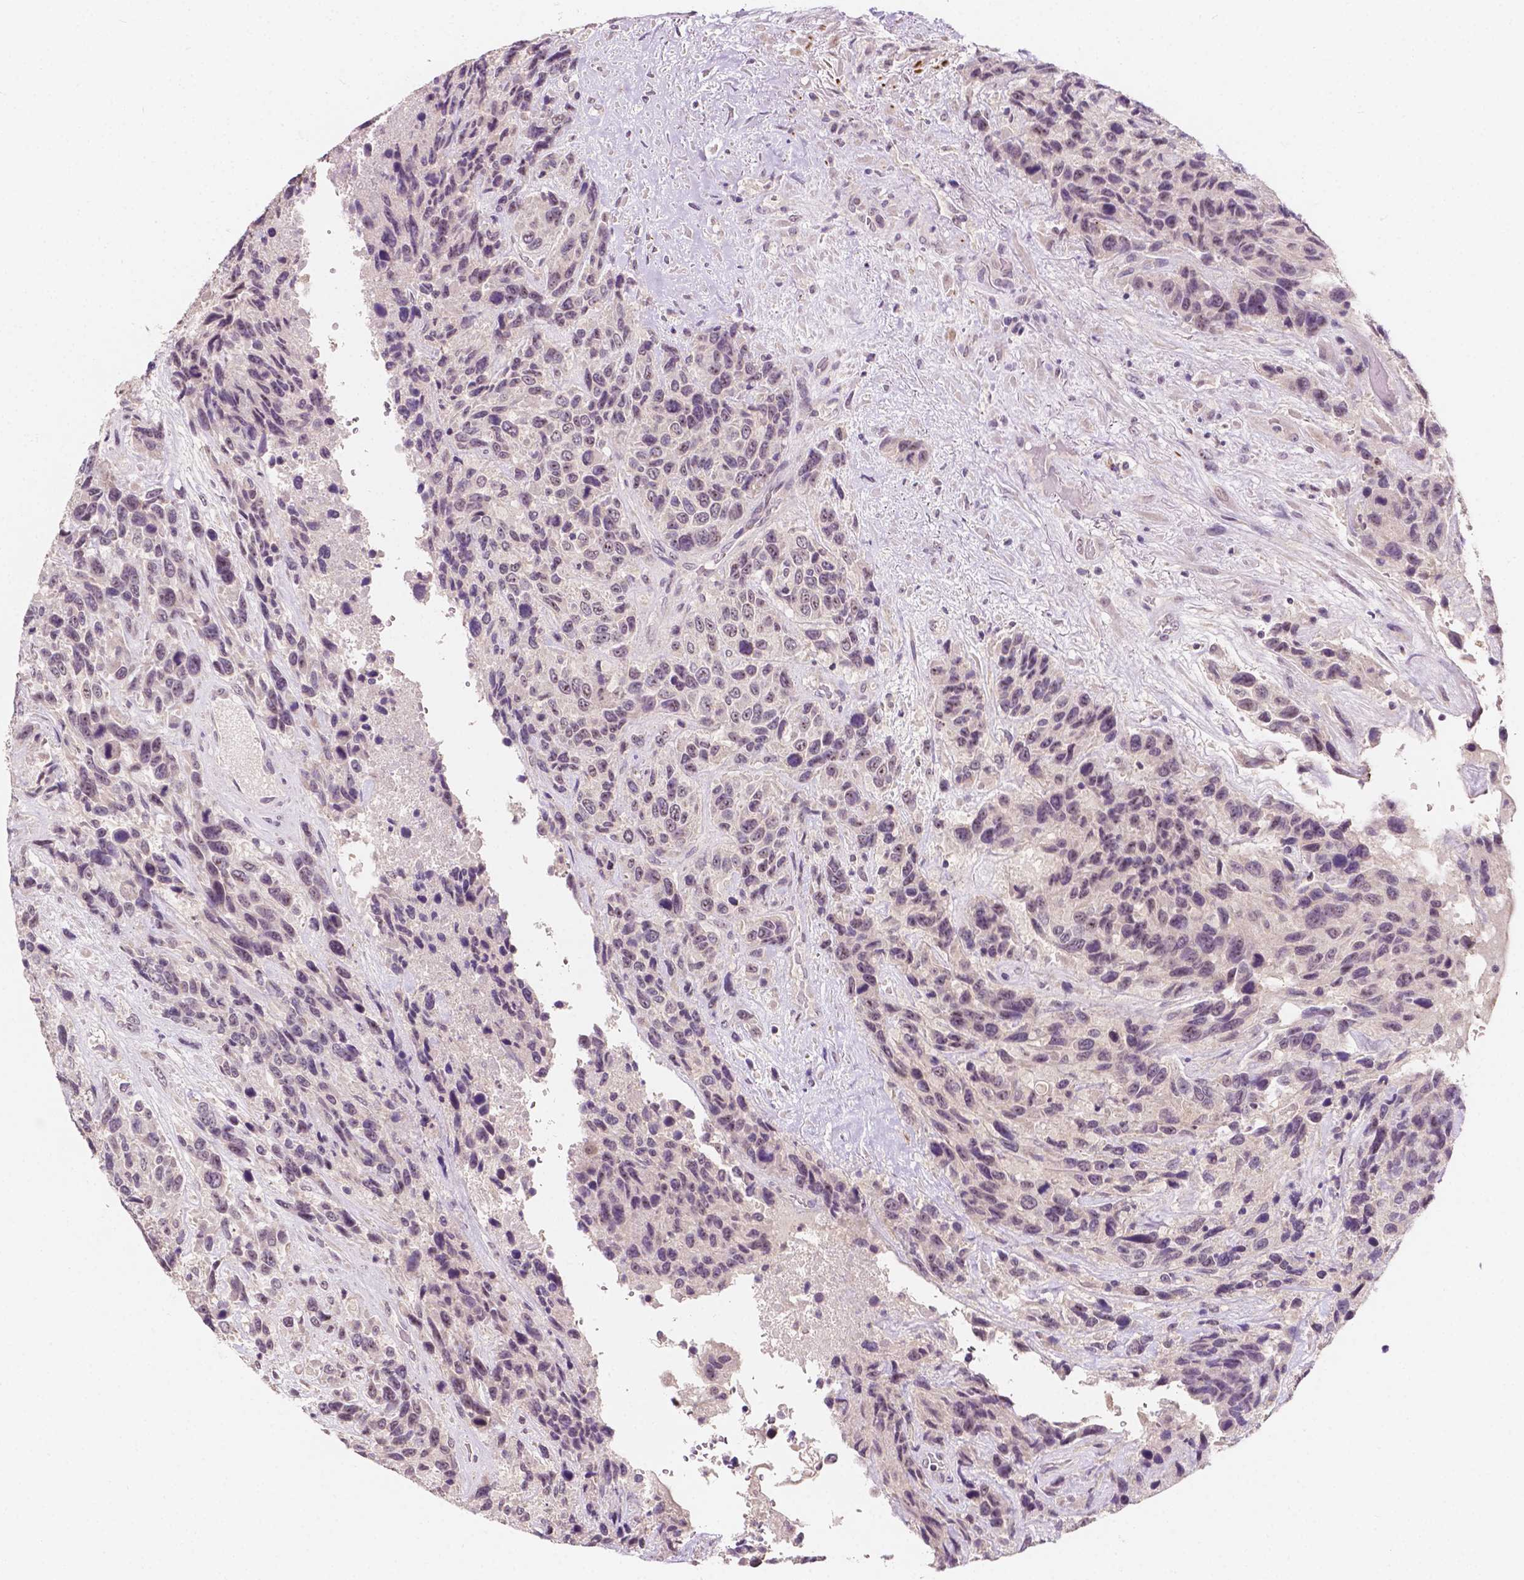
{"staining": {"intensity": "negative", "quantity": "none", "location": "none"}, "tissue": "urothelial cancer", "cell_type": "Tumor cells", "image_type": "cancer", "snomed": [{"axis": "morphology", "description": "Urothelial carcinoma, High grade"}, {"axis": "topography", "description": "Urinary bladder"}], "caption": "Photomicrograph shows no protein positivity in tumor cells of urothelial carcinoma (high-grade) tissue.", "gene": "SIRT2", "patient": {"sex": "female", "age": 70}}